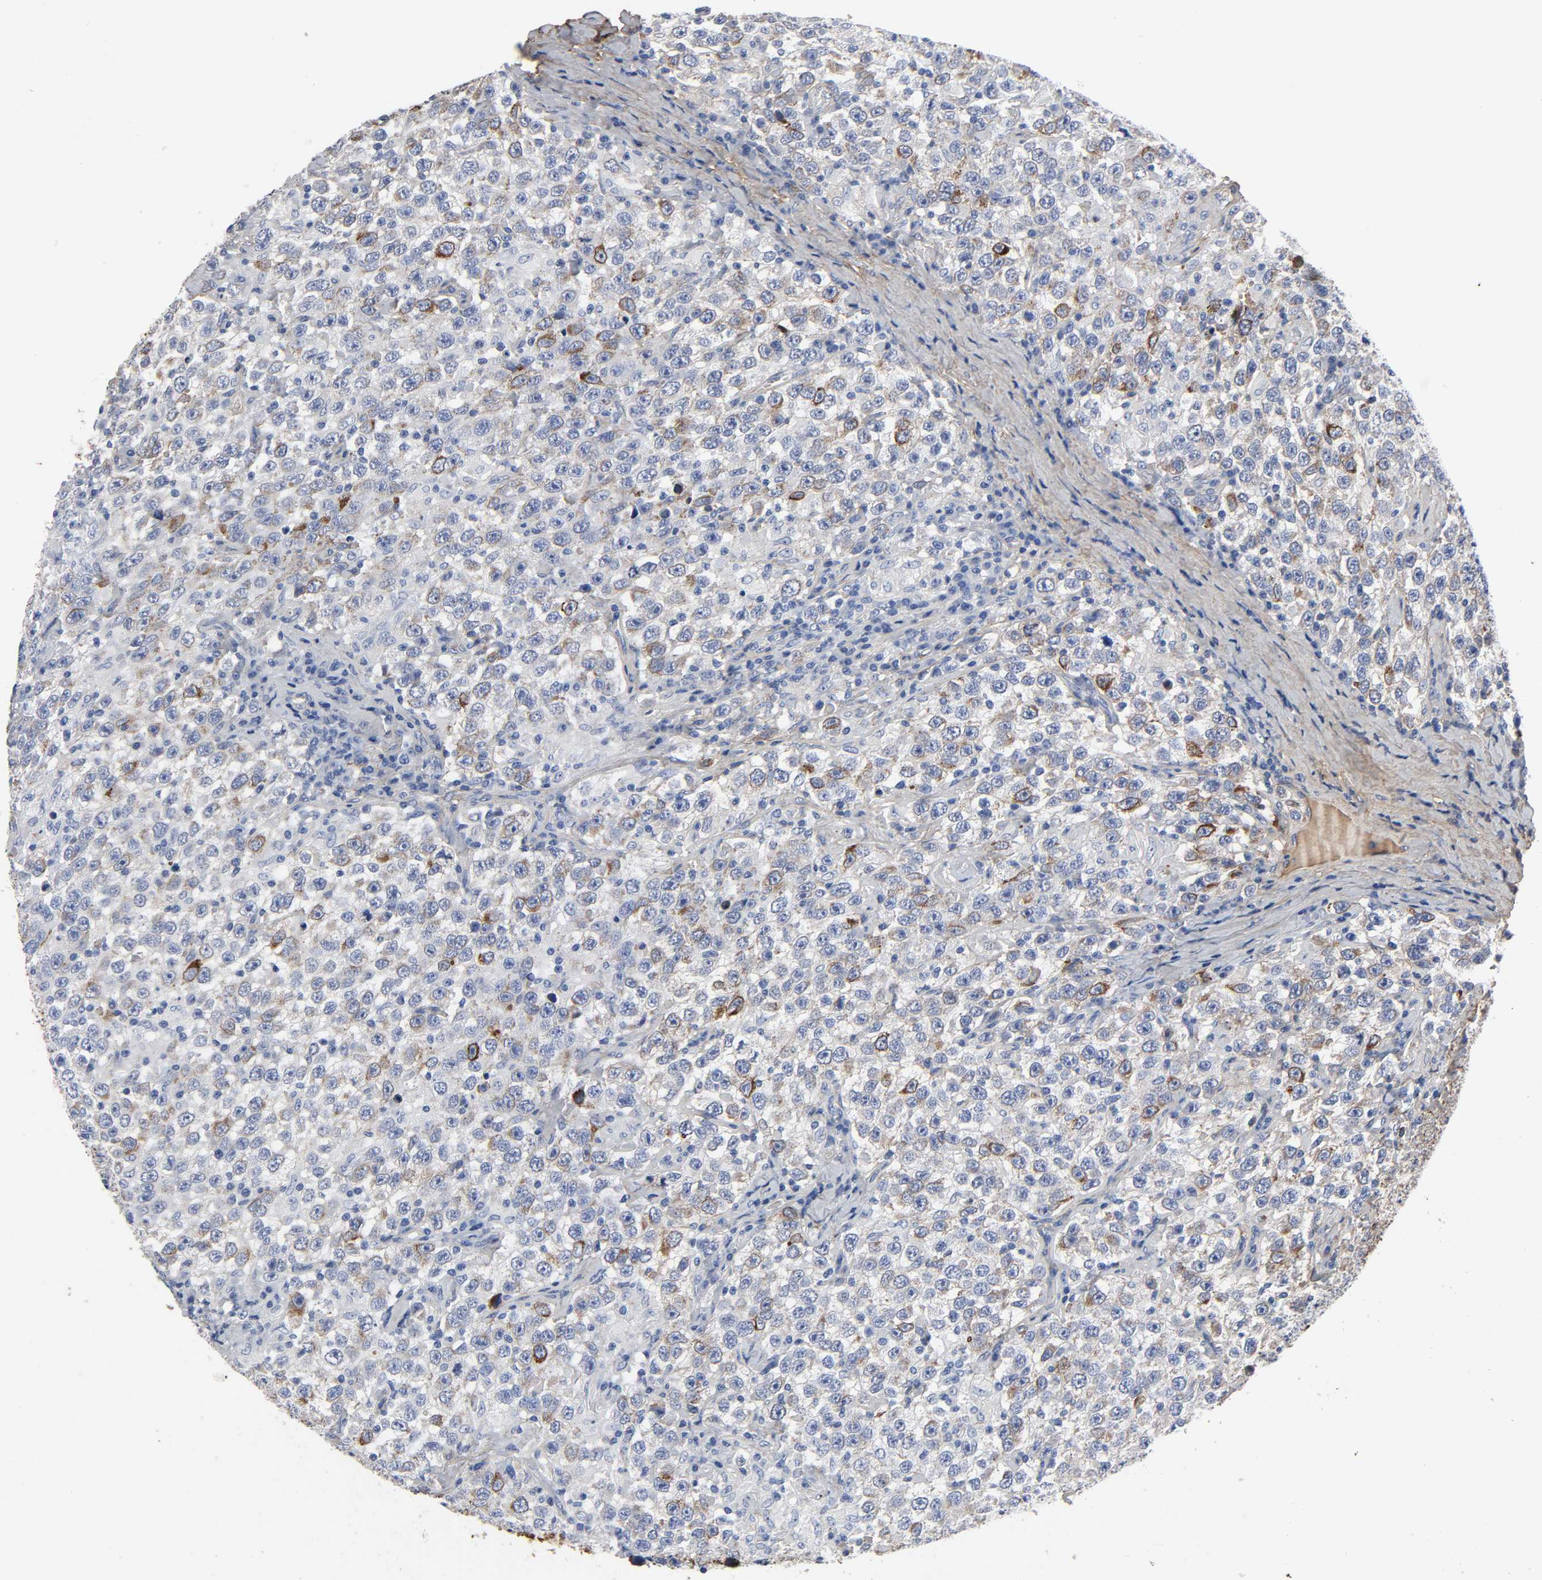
{"staining": {"intensity": "strong", "quantity": "<25%", "location": "cytoplasmic/membranous"}, "tissue": "testis cancer", "cell_type": "Tumor cells", "image_type": "cancer", "snomed": [{"axis": "morphology", "description": "Seminoma, NOS"}, {"axis": "topography", "description": "Testis"}], "caption": "Human seminoma (testis) stained with a protein marker reveals strong staining in tumor cells.", "gene": "FBLN1", "patient": {"sex": "male", "age": 41}}